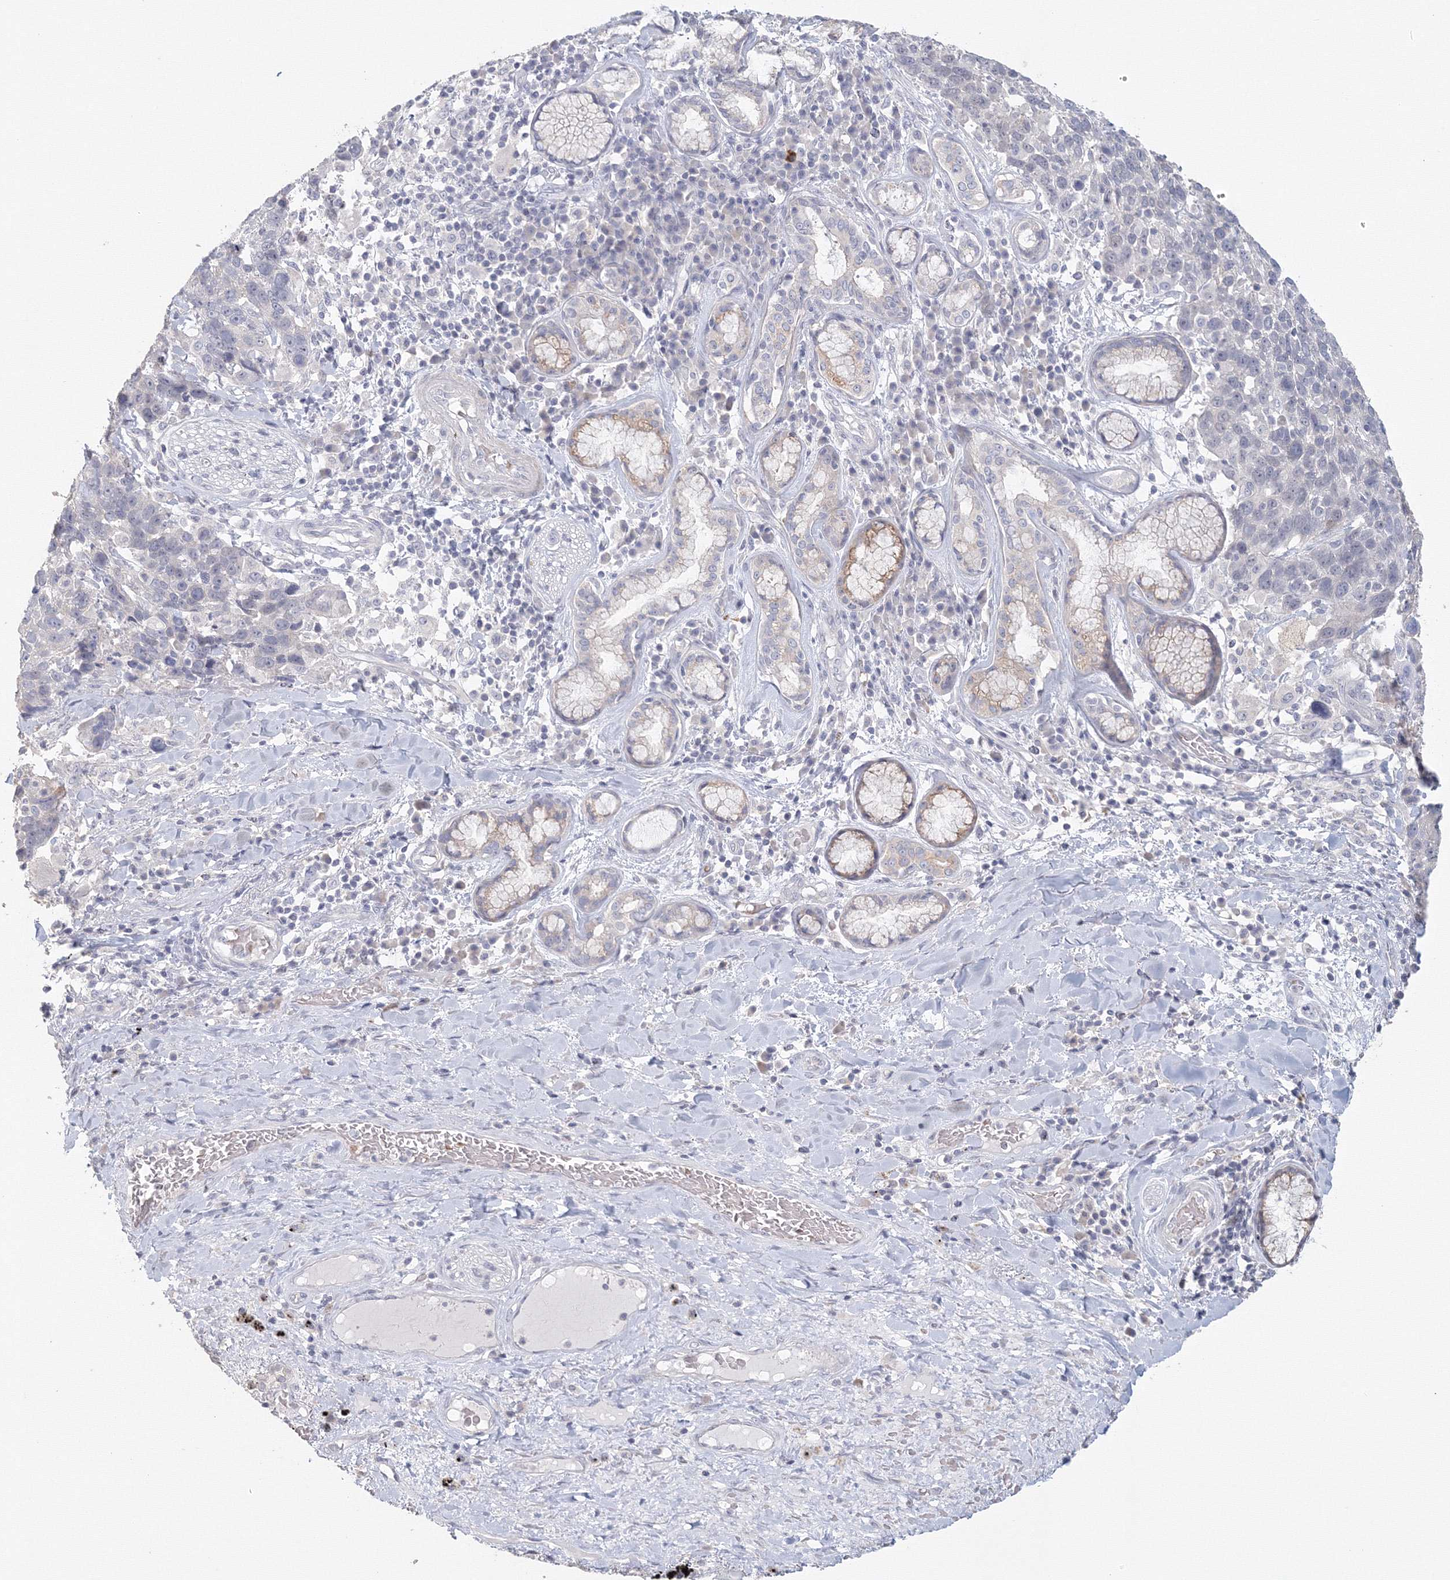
{"staining": {"intensity": "negative", "quantity": "none", "location": "none"}, "tissue": "lung cancer", "cell_type": "Tumor cells", "image_type": "cancer", "snomed": [{"axis": "morphology", "description": "Squamous cell carcinoma, NOS"}, {"axis": "topography", "description": "Lung"}], "caption": "This is an immunohistochemistry (IHC) micrograph of human lung cancer. There is no positivity in tumor cells.", "gene": "TACC2", "patient": {"sex": "male", "age": 66}}